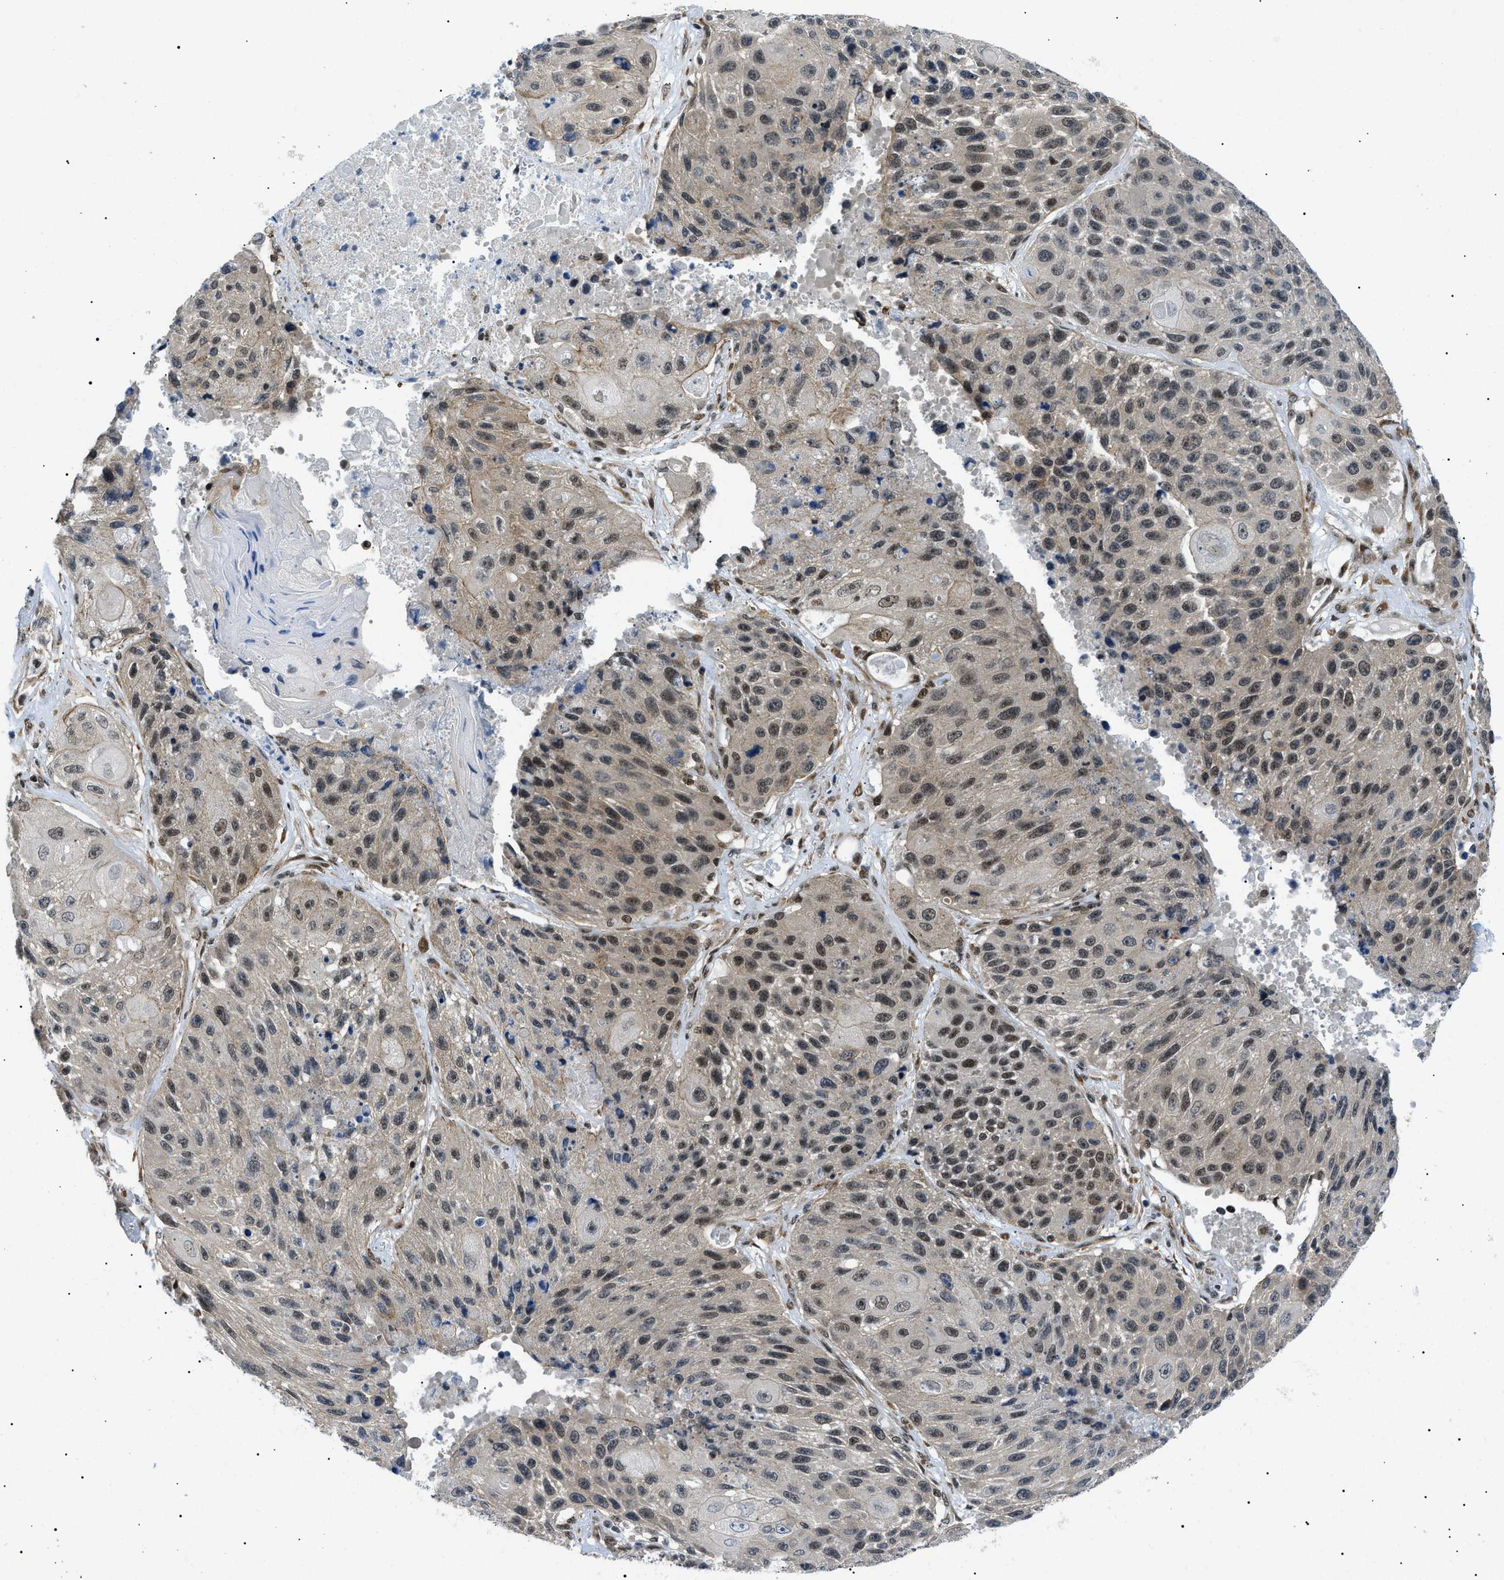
{"staining": {"intensity": "moderate", "quantity": "25%-75%", "location": "cytoplasmic/membranous,nuclear"}, "tissue": "lung cancer", "cell_type": "Tumor cells", "image_type": "cancer", "snomed": [{"axis": "morphology", "description": "Squamous cell carcinoma, NOS"}, {"axis": "topography", "description": "Lung"}], "caption": "Tumor cells demonstrate moderate cytoplasmic/membranous and nuclear staining in about 25%-75% of cells in squamous cell carcinoma (lung).", "gene": "CWC25", "patient": {"sex": "male", "age": 61}}